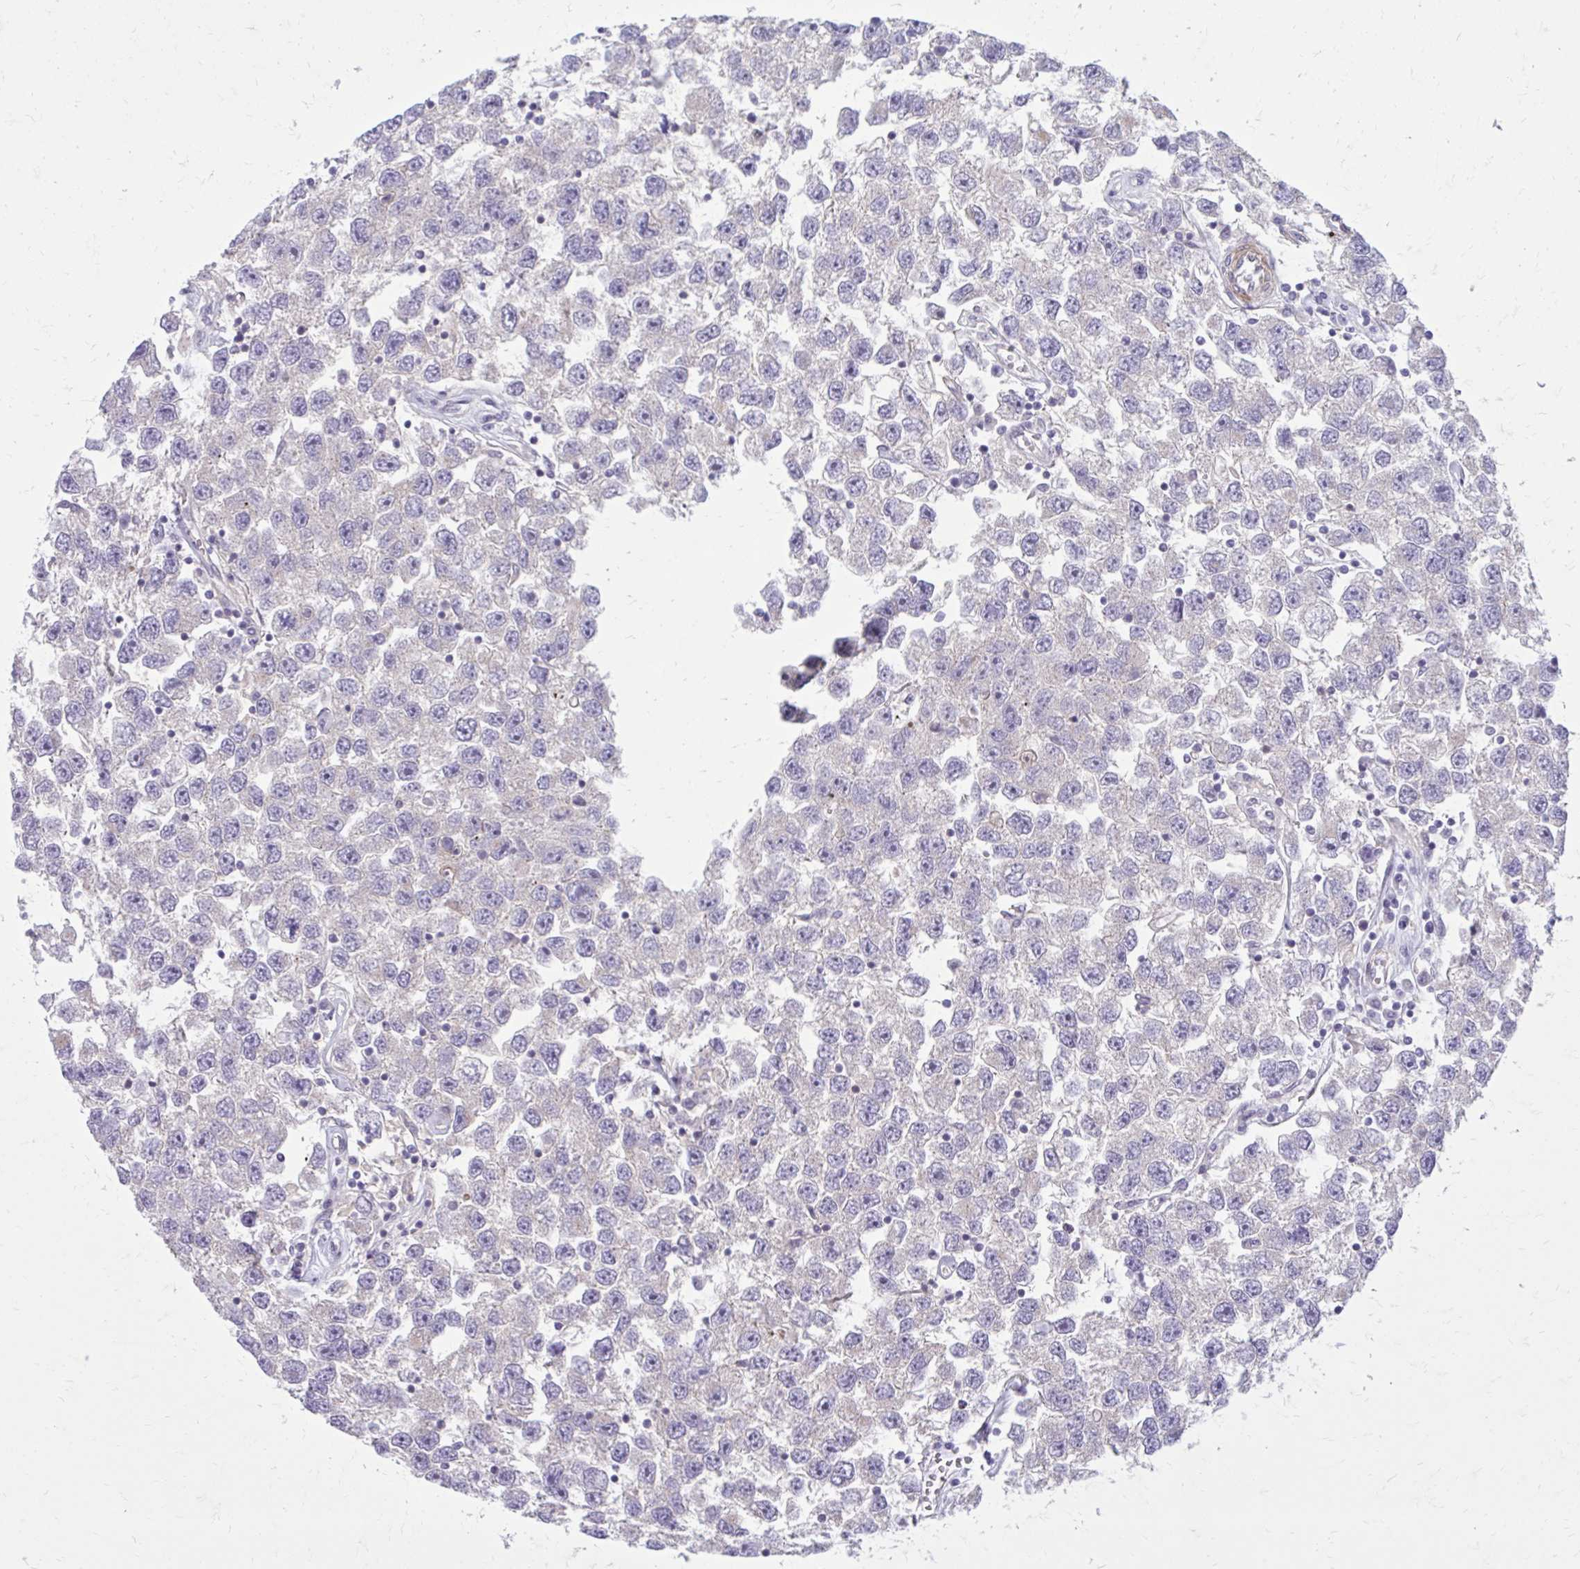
{"staining": {"intensity": "moderate", "quantity": "<25%", "location": "cytoplasmic/membranous"}, "tissue": "testis cancer", "cell_type": "Tumor cells", "image_type": "cancer", "snomed": [{"axis": "morphology", "description": "Seminoma, NOS"}, {"axis": "topography", "description": "Testis"}], "caption": "Testis cancer (seminoma) stained for a protein displays moderate cytoplasmic/membranous positivity in tumor cells. Ihc stains the protein of interest in brown and the nuclei are stained blue.", "gene": "FAP", "patient": {"sex": "male", "age": 26}}